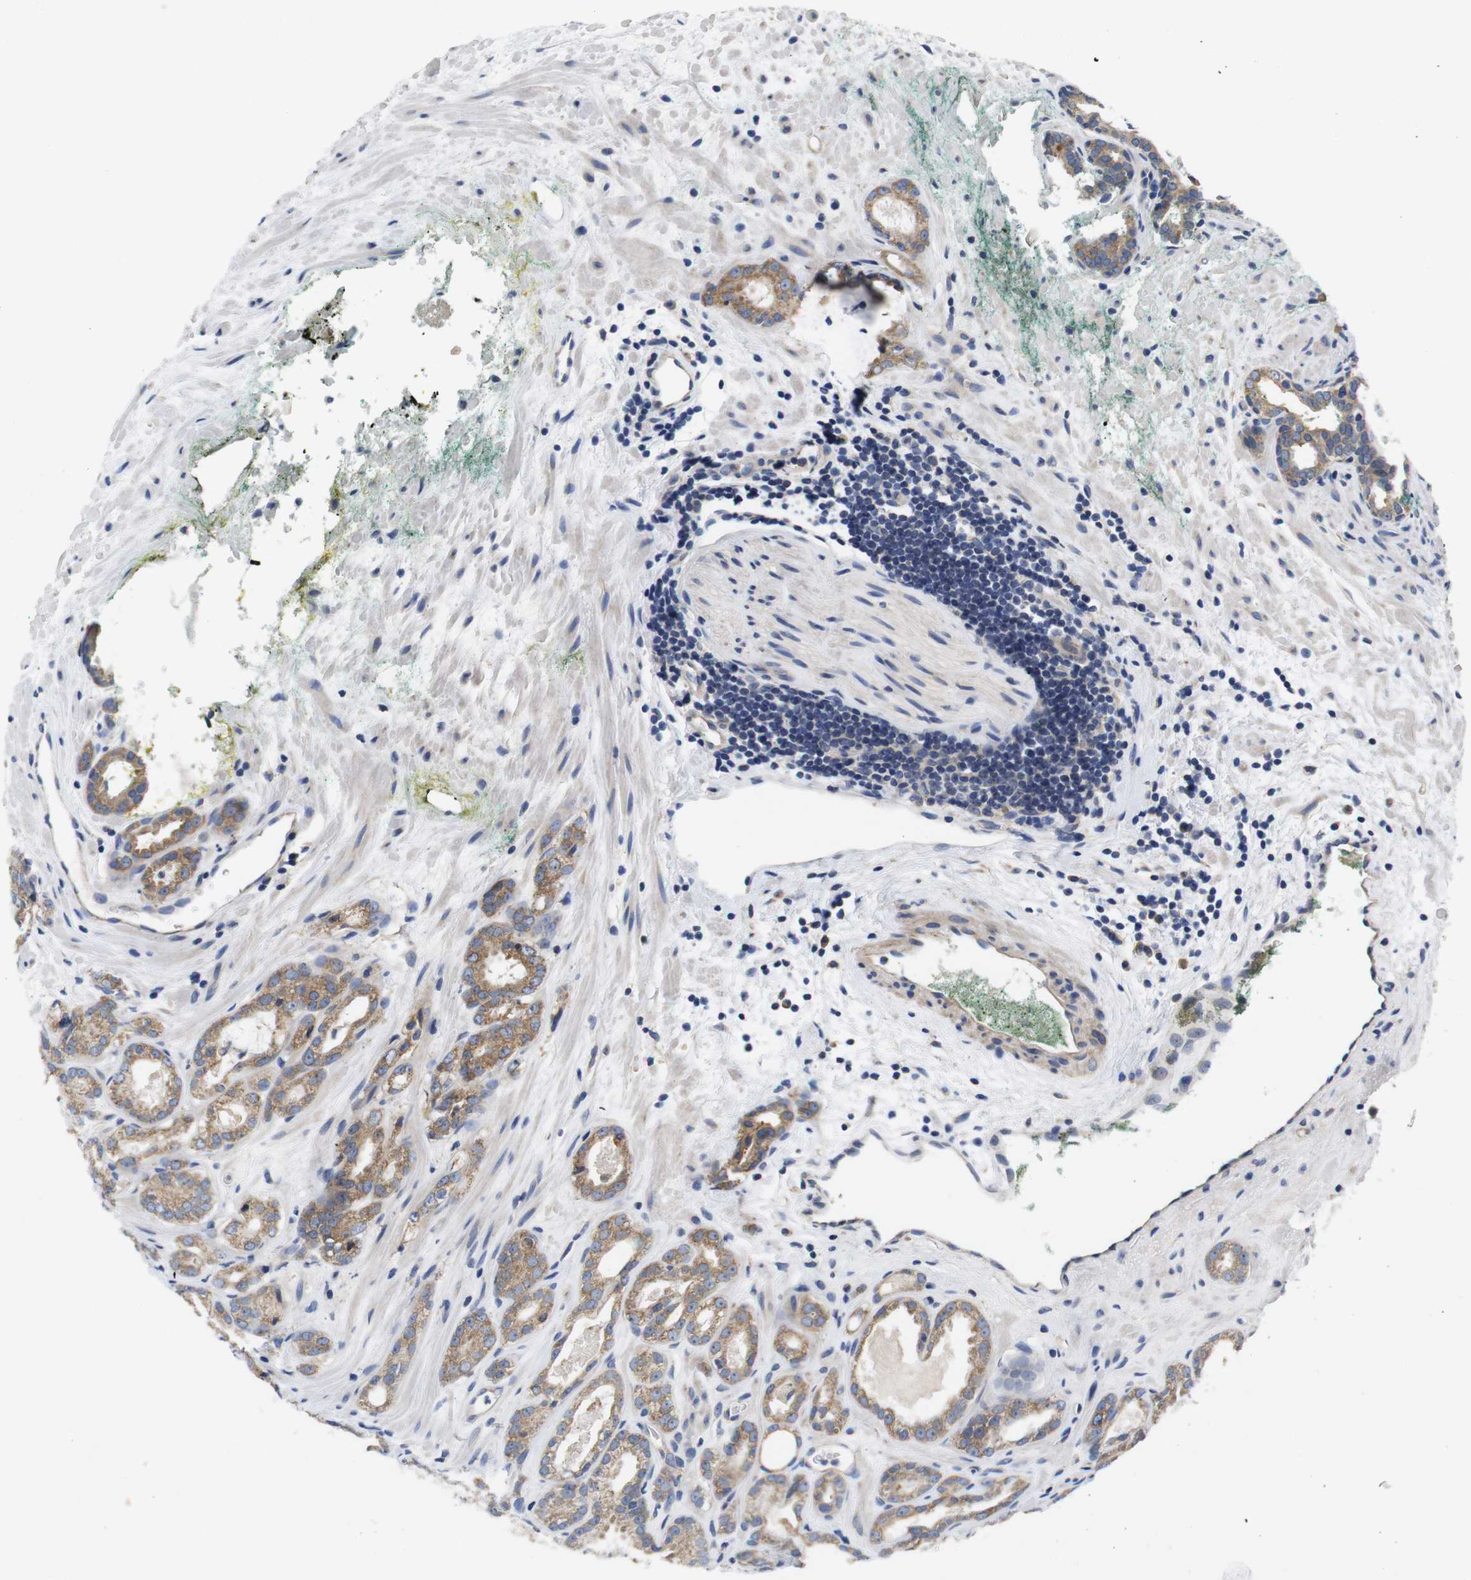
{"staining": {"intensity": "moderate", "quantity": ">75%", "location": "cytoplasmic/membranous"}, "tissue": "prostate cancer", "cell_type": "Tumor cells", "image_type": "cancer", "snomed": [{"axis": "morphology", "description": "Adenocarcinoma, Low grade"}, {"axis": "topography", "description": "Prostate"}], "caption": "Low-grade adenocarcinoma (prostate) stained with DAB (3,3'-diaminobenzidine) immunohistochemistry demonstrates medium levels of moderate cytoplasmic/membranous staining in about >75% of tumor cells.", "gene": "MARCHF7", "patient": {"sex": "male", "age": 57}}